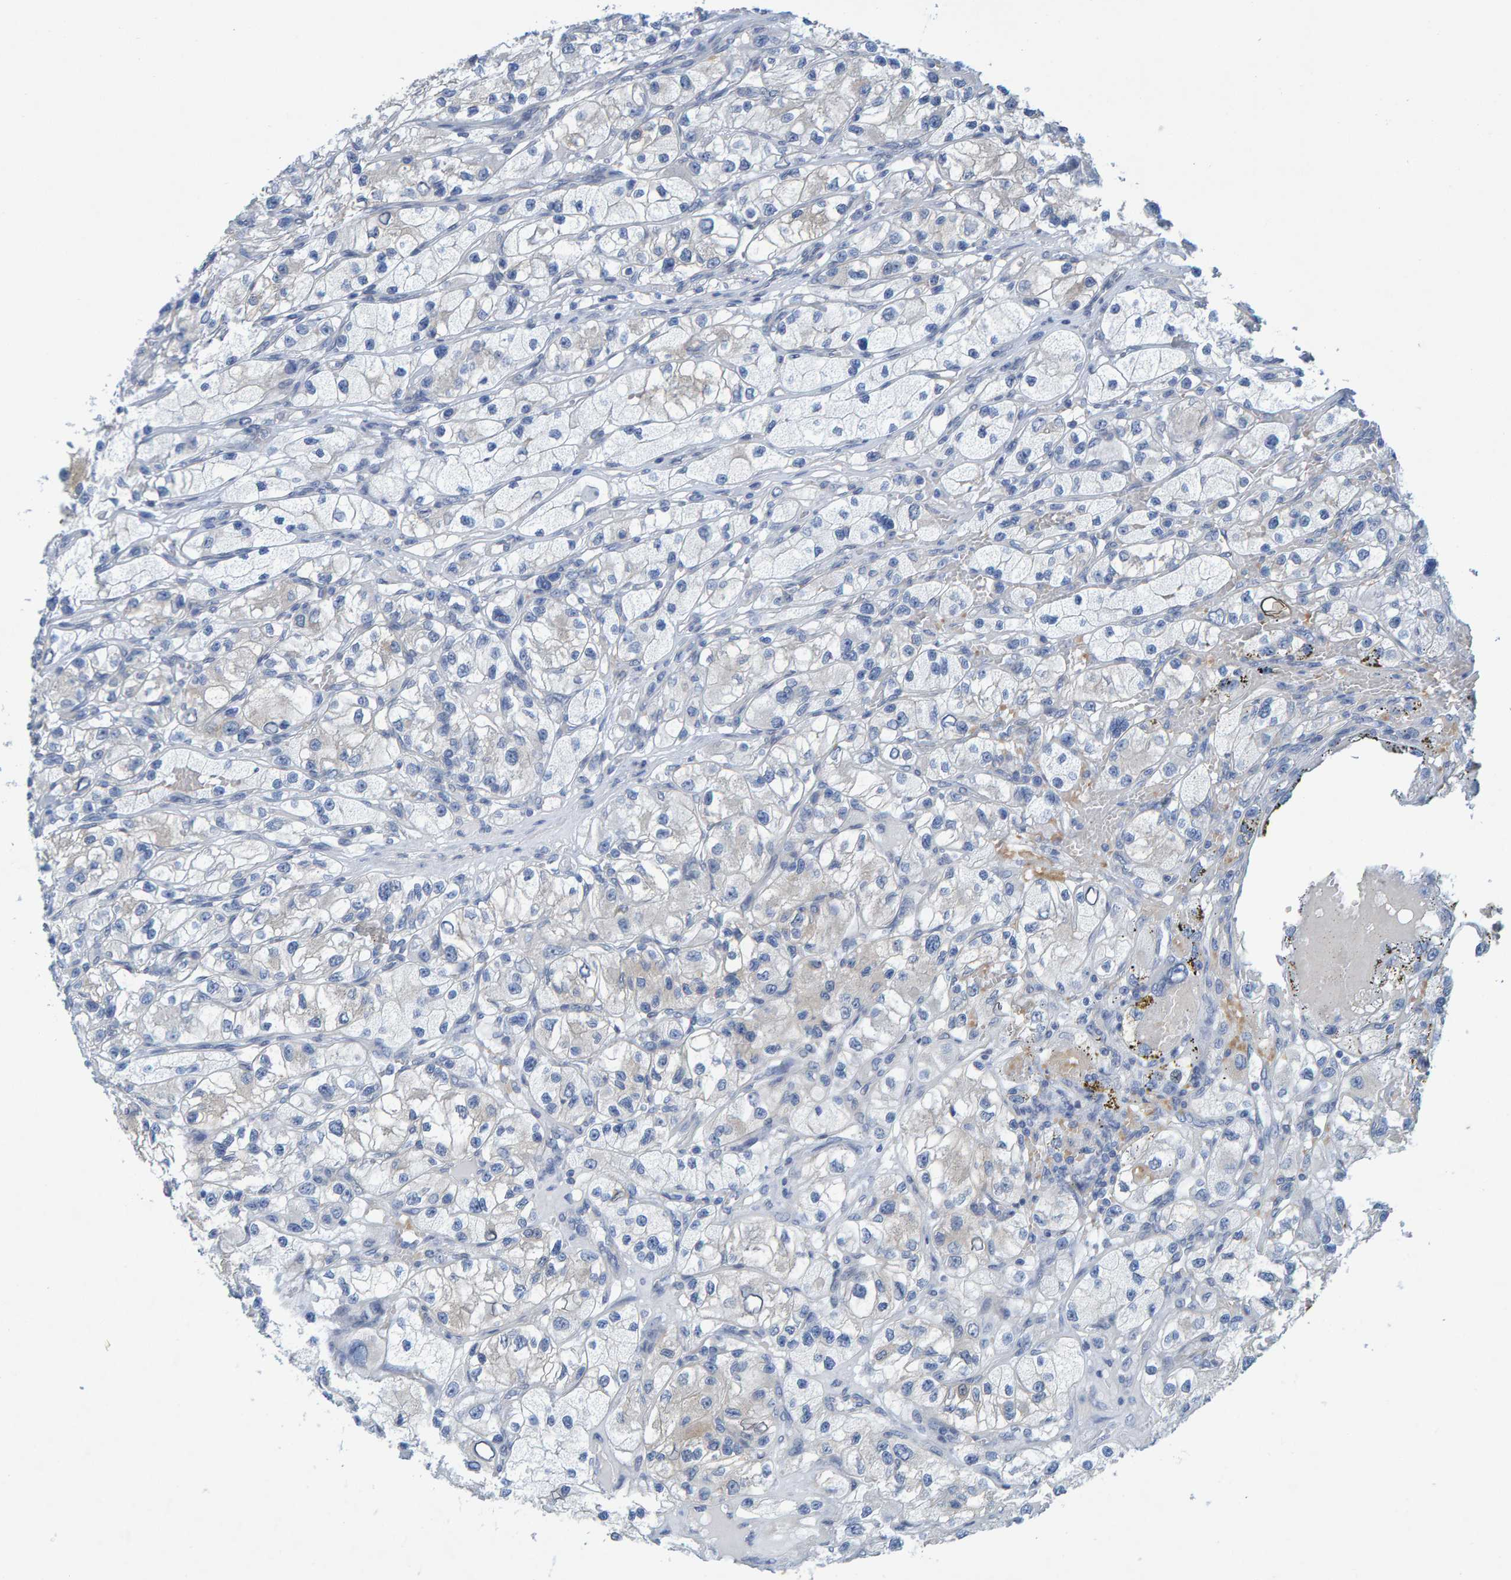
{"staining": {"intensity": "negative", "quantity": "none", "location": "none"}, "tissue": "renal cancer", "cell_type": "Tumor cells", "image_type": "cancer", "snomed": [{"axis": "morphology", "description": "Adenocarcinoma, NOS"}, {"axis": "topography", "description": "Kidney"}], "caption": "Adenocarcinoma (renal) was stained to show a protein in brown. There is no significant staining in tumor cells. (DAB IHC with hematoxylin counter stain).", "gene": "ALAD", "patient": {"sex": "female", "age": 57}}